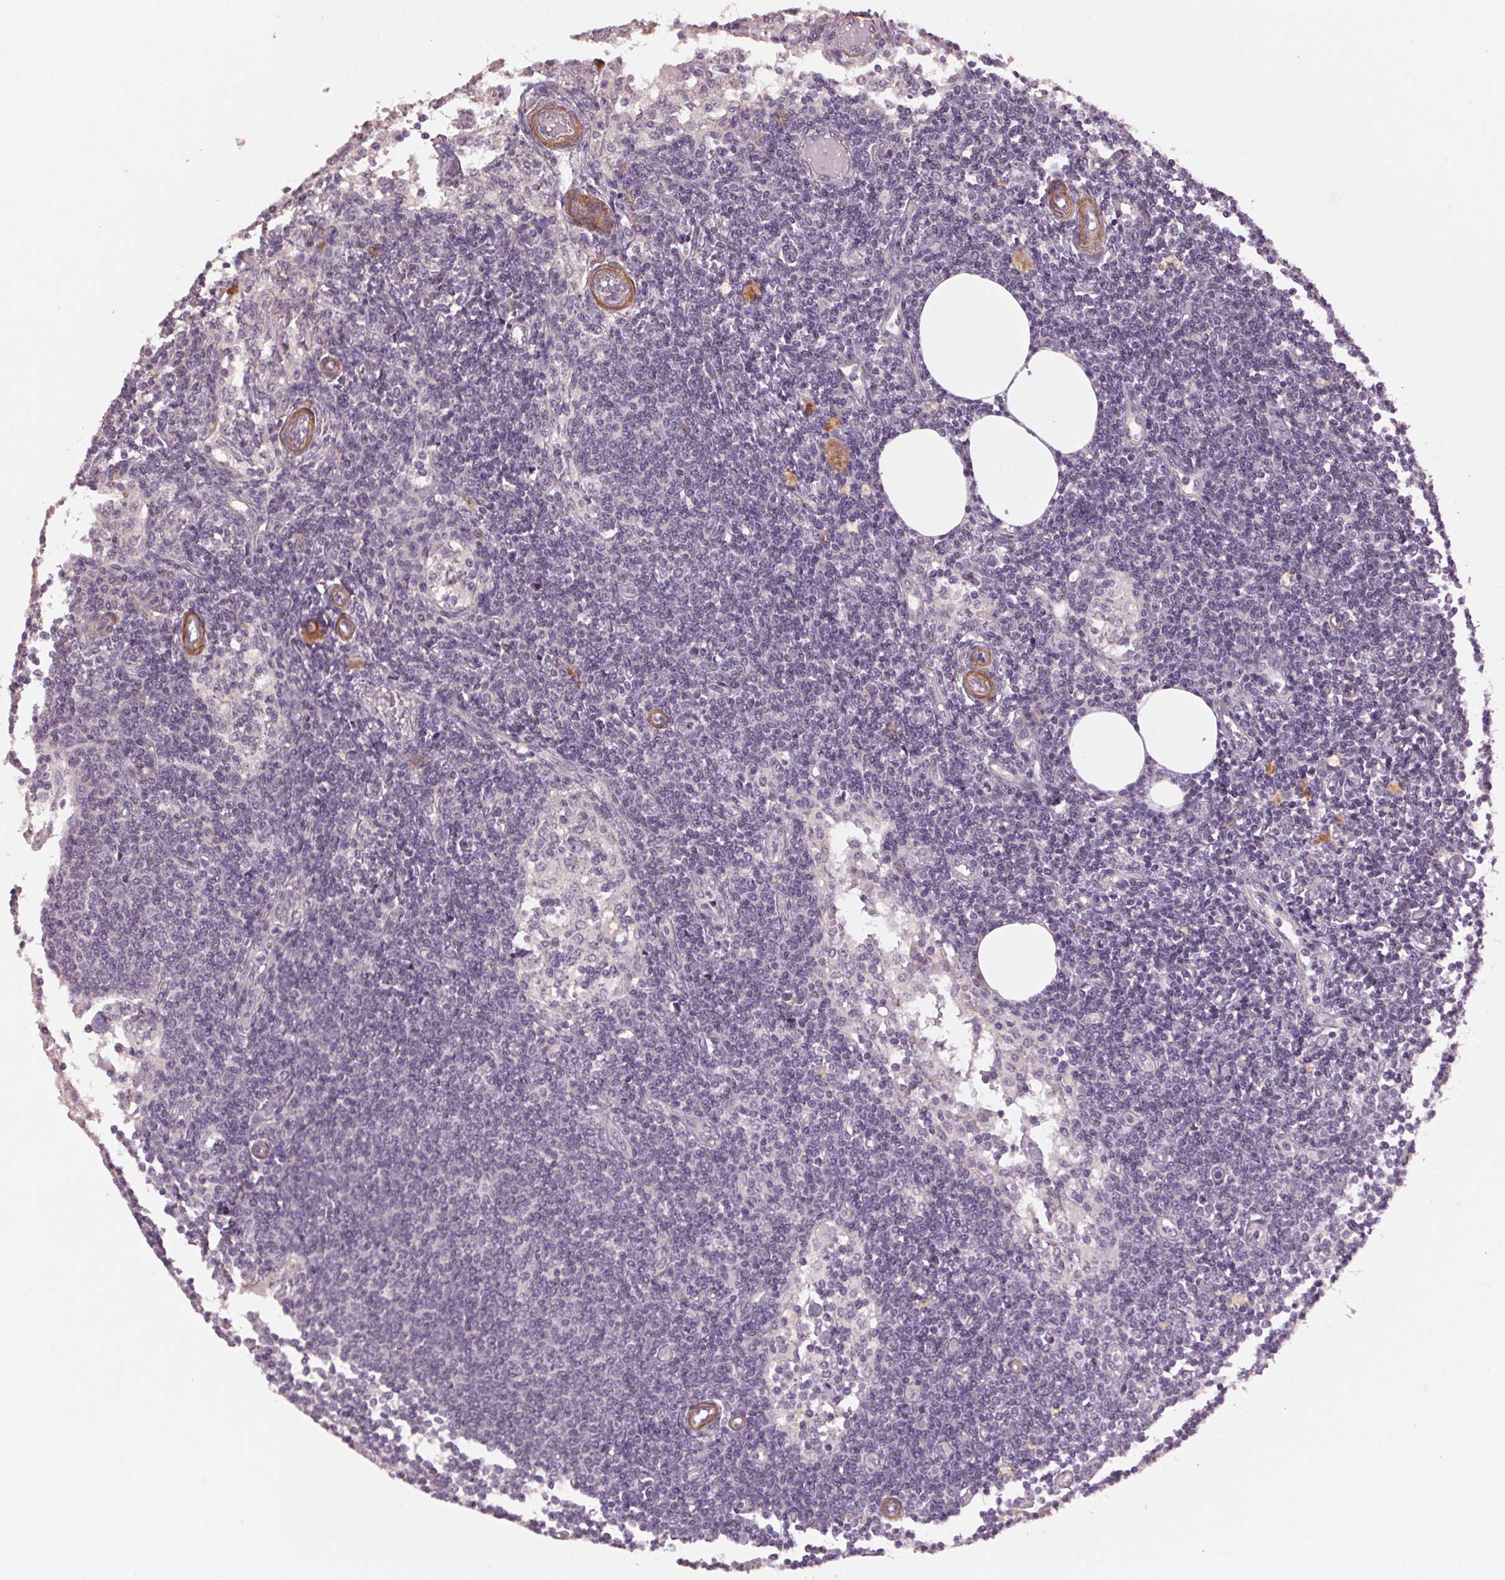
{"staining": {"intensity": "negative", "quantity": "none", "location": "none"}, "tissue": "lymph node", "cell_type": "Germinal center cells", "image_type": "normal", "snomed": [{"axis": "morphology", "description": "Normal tissue, NOS"}, {"axis": "topography", "description": "Lymph node"}], "caption": "IHC image of unremarkable lymph node: human lymph node stained with DAB displays no significant protein expression in germinal center cells. (IHC, brightfield microscopy, high magnification).", "gene": "SMLR1", "patient": {"sex": "female", "age": 69}}